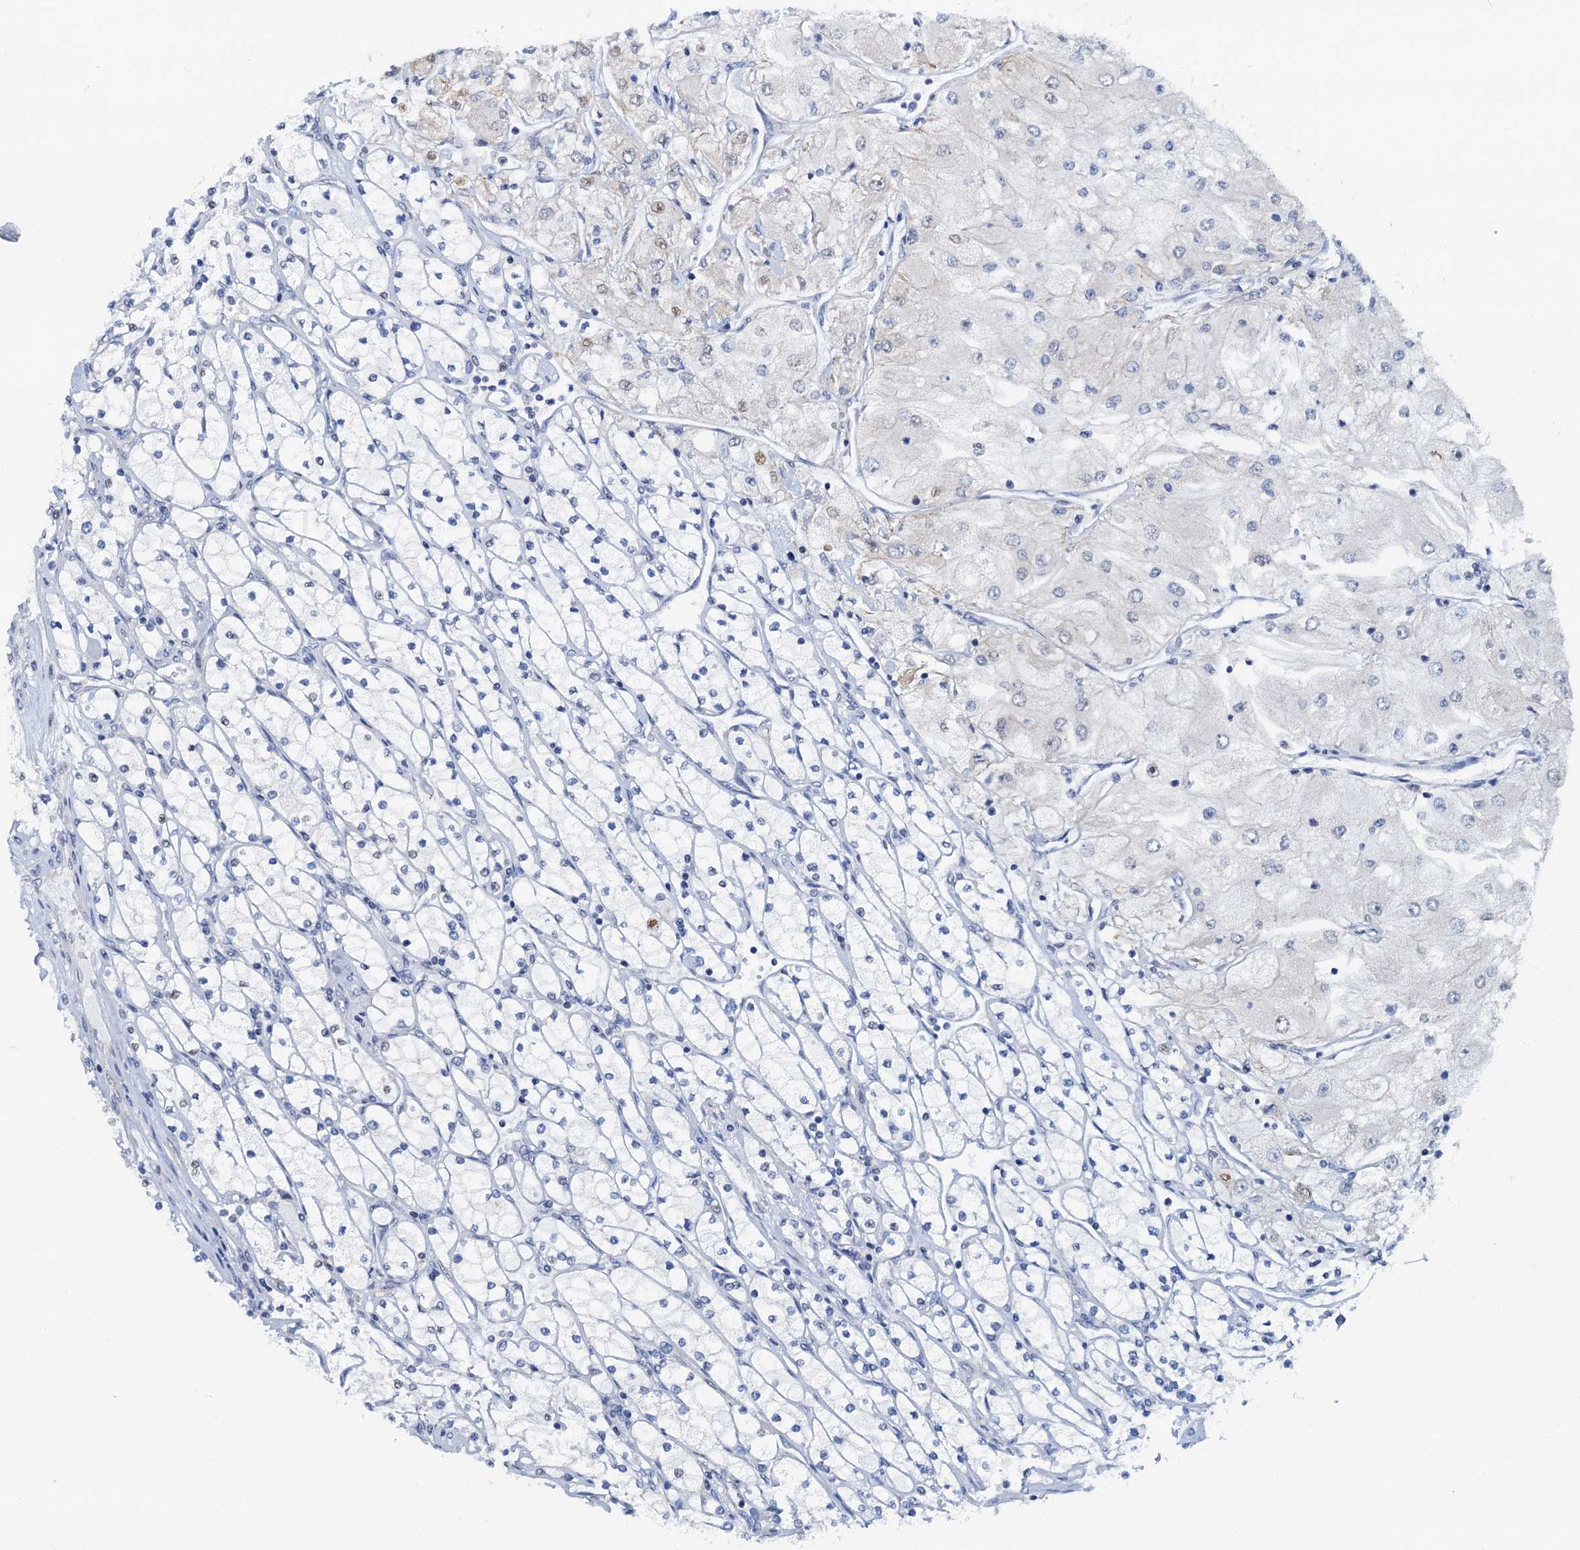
{"staining": {"intensity": "weak", "quantity": "<25%", "location": "nuclear"}, "tissue": "renal cancer", "cell_type": "Tumor cells", "image_type": "cancer", "snomed": [{"axis": "morphology", "description": "Adenocarcinoma, NOS"}, {"axis": "topography", "description": "Kidney"}], "caption": "Tumor cells are negative for protein expression in human renal cancer (adenocarcinoma).", "gene": "PTGES3", "patient": {"sex": "male", "age": 80}}